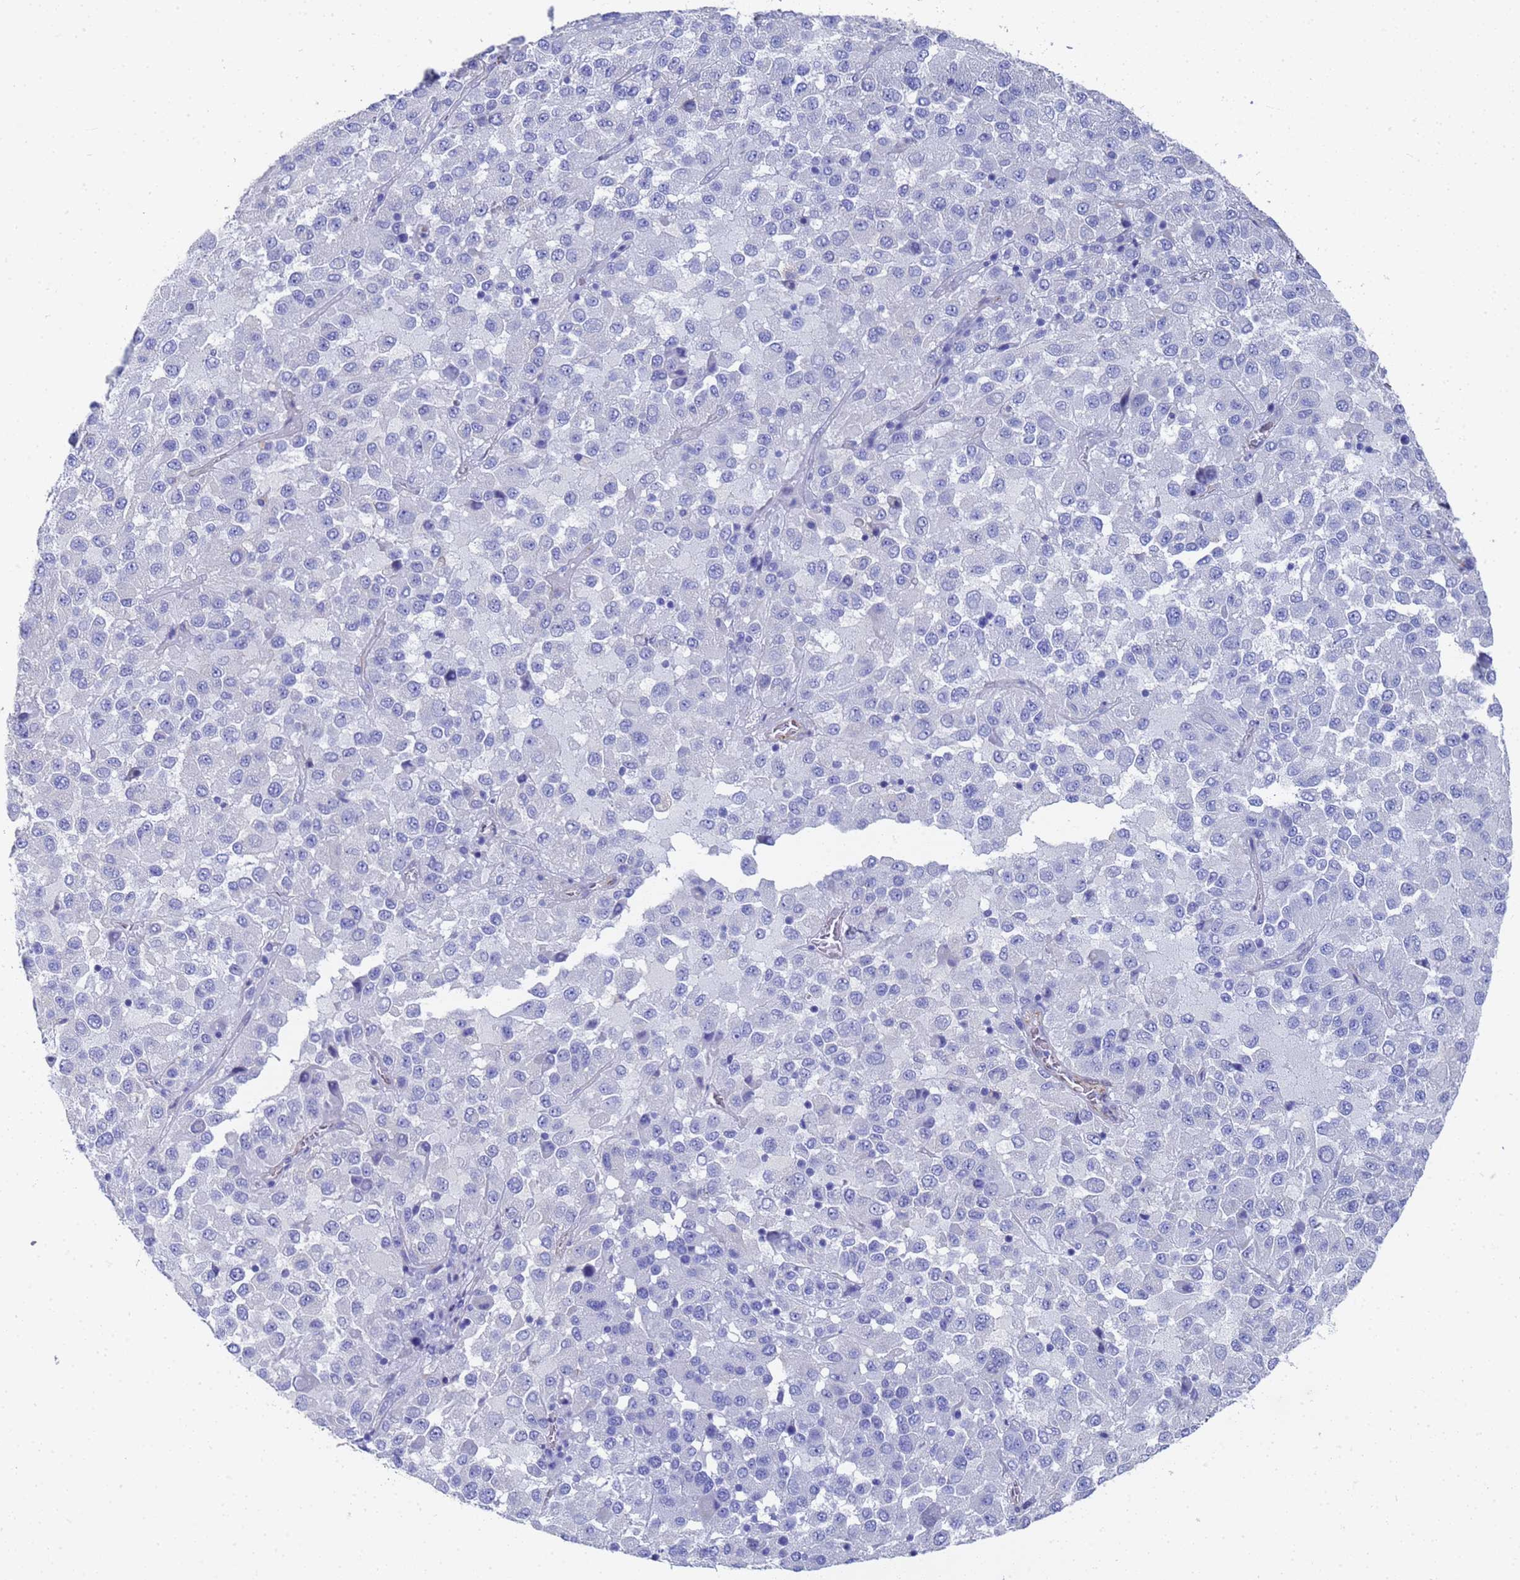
{"staining": {"intensity": "negative", "quantity": "none", "location": "none"}, "tissue": "melanoma", "cell_type": "Tumor cells", "image_type": "cancer", "snomed": [{"axis": "morphology", "description": "Malignant melanoma, Metastatic site"}, {"axis": "topography", "description": "Lung"}], "caption": "This is a image of IHC staining of malignant melanoma (metastatic site), which shows no staining in tumor cells.", "gene": "TUBB1", "patient": {"sex": "male", "age": 64}}